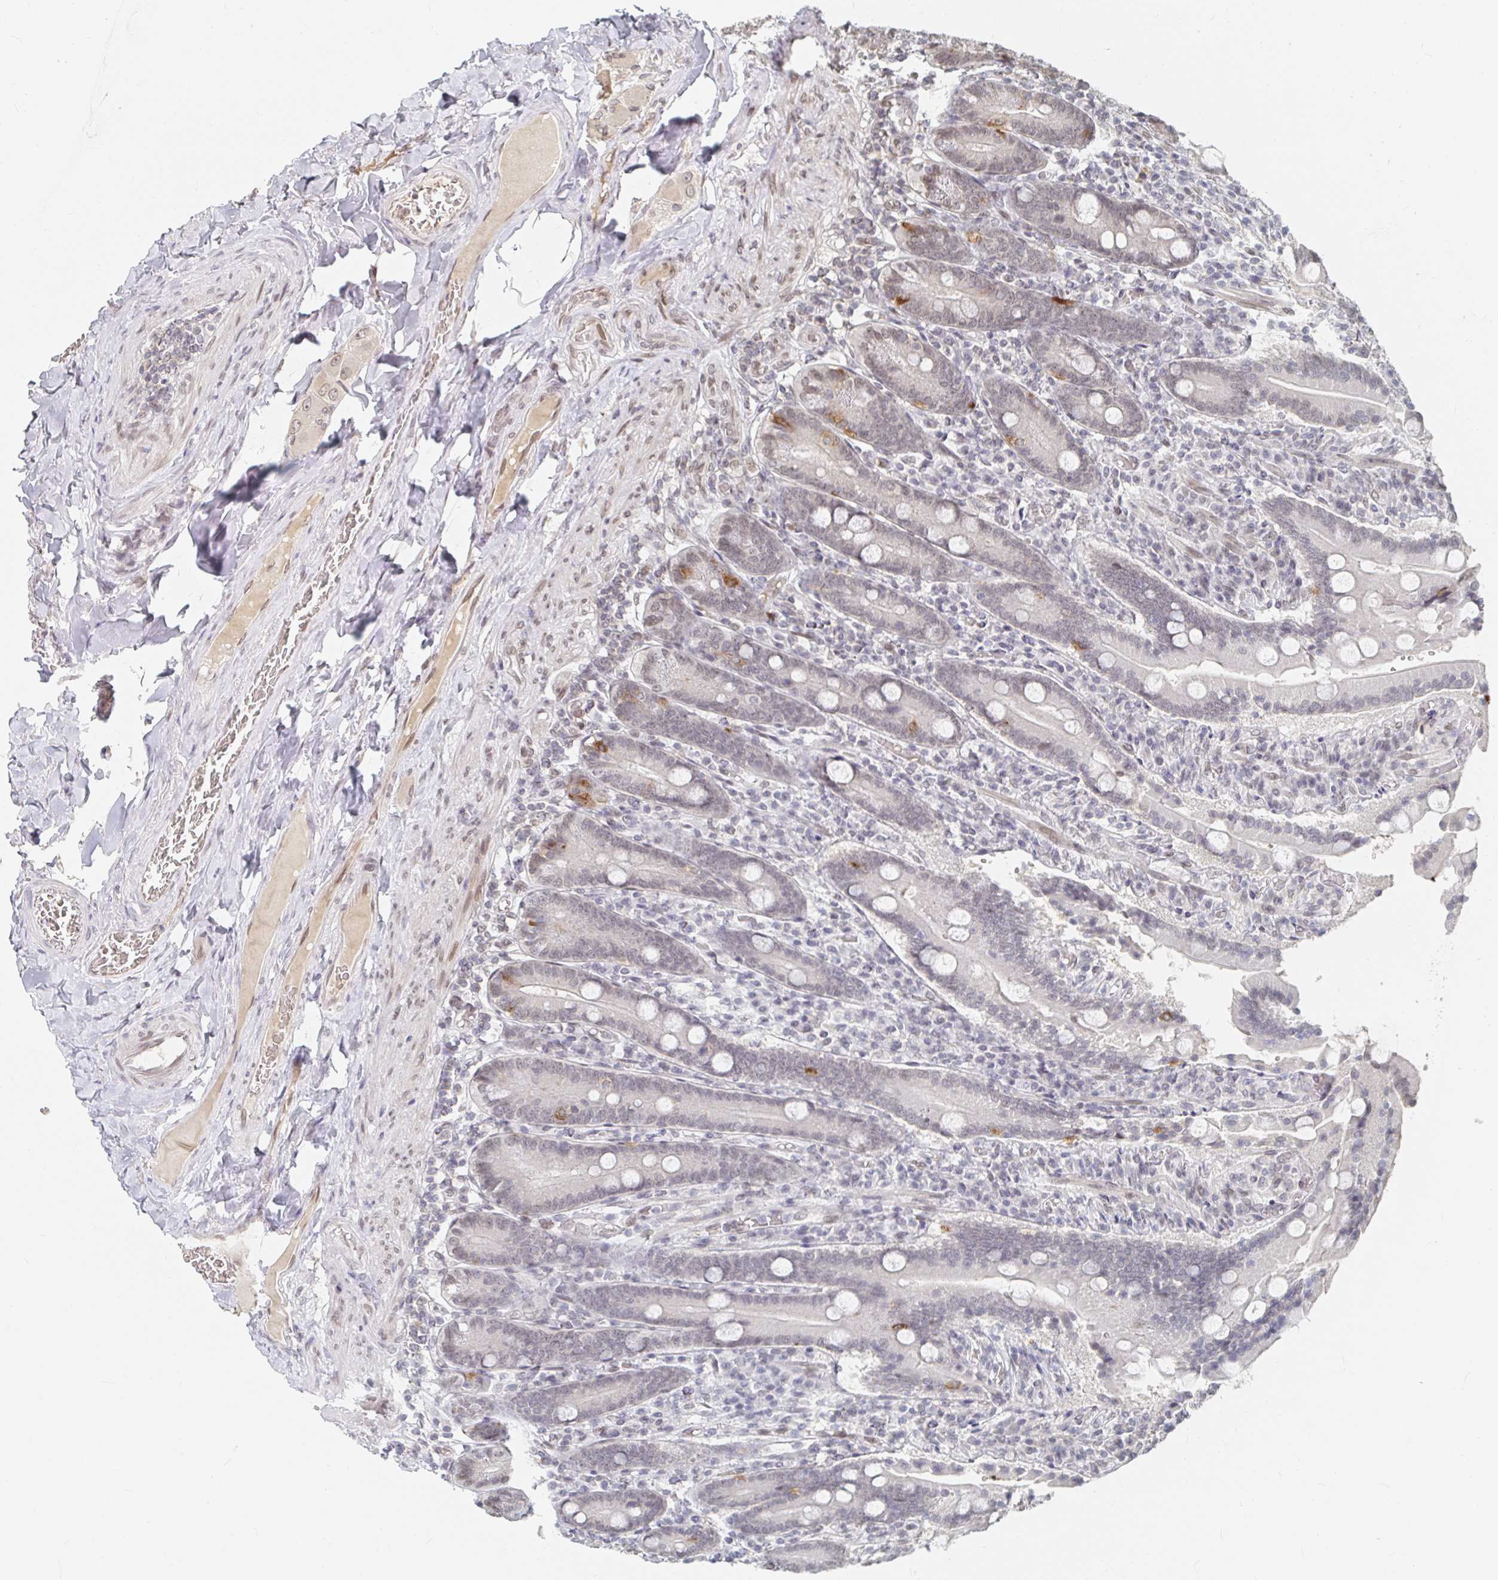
{"staining": {"intensity": "moderate", "quantity": "<25%", "location": "cytoplasmic/membranous"}, "tissue": "duodenum", "cell_type": "Glandular cells", "image_type": "normal", "snomed": [{"axis": "morphology", "description": "Normal tissue, NOS"}, {"axis": "topography", "description": "Duodenum"}], "caption": "An image of human duodenum stained for a protein exhibits moderate cytoplasmic/membranous brown staining in glandular cells. (DAB IHC with brightfield microscopy, high magnification).", "gene": "CHD2", "patient": {"sex": "female", "age": 62}}